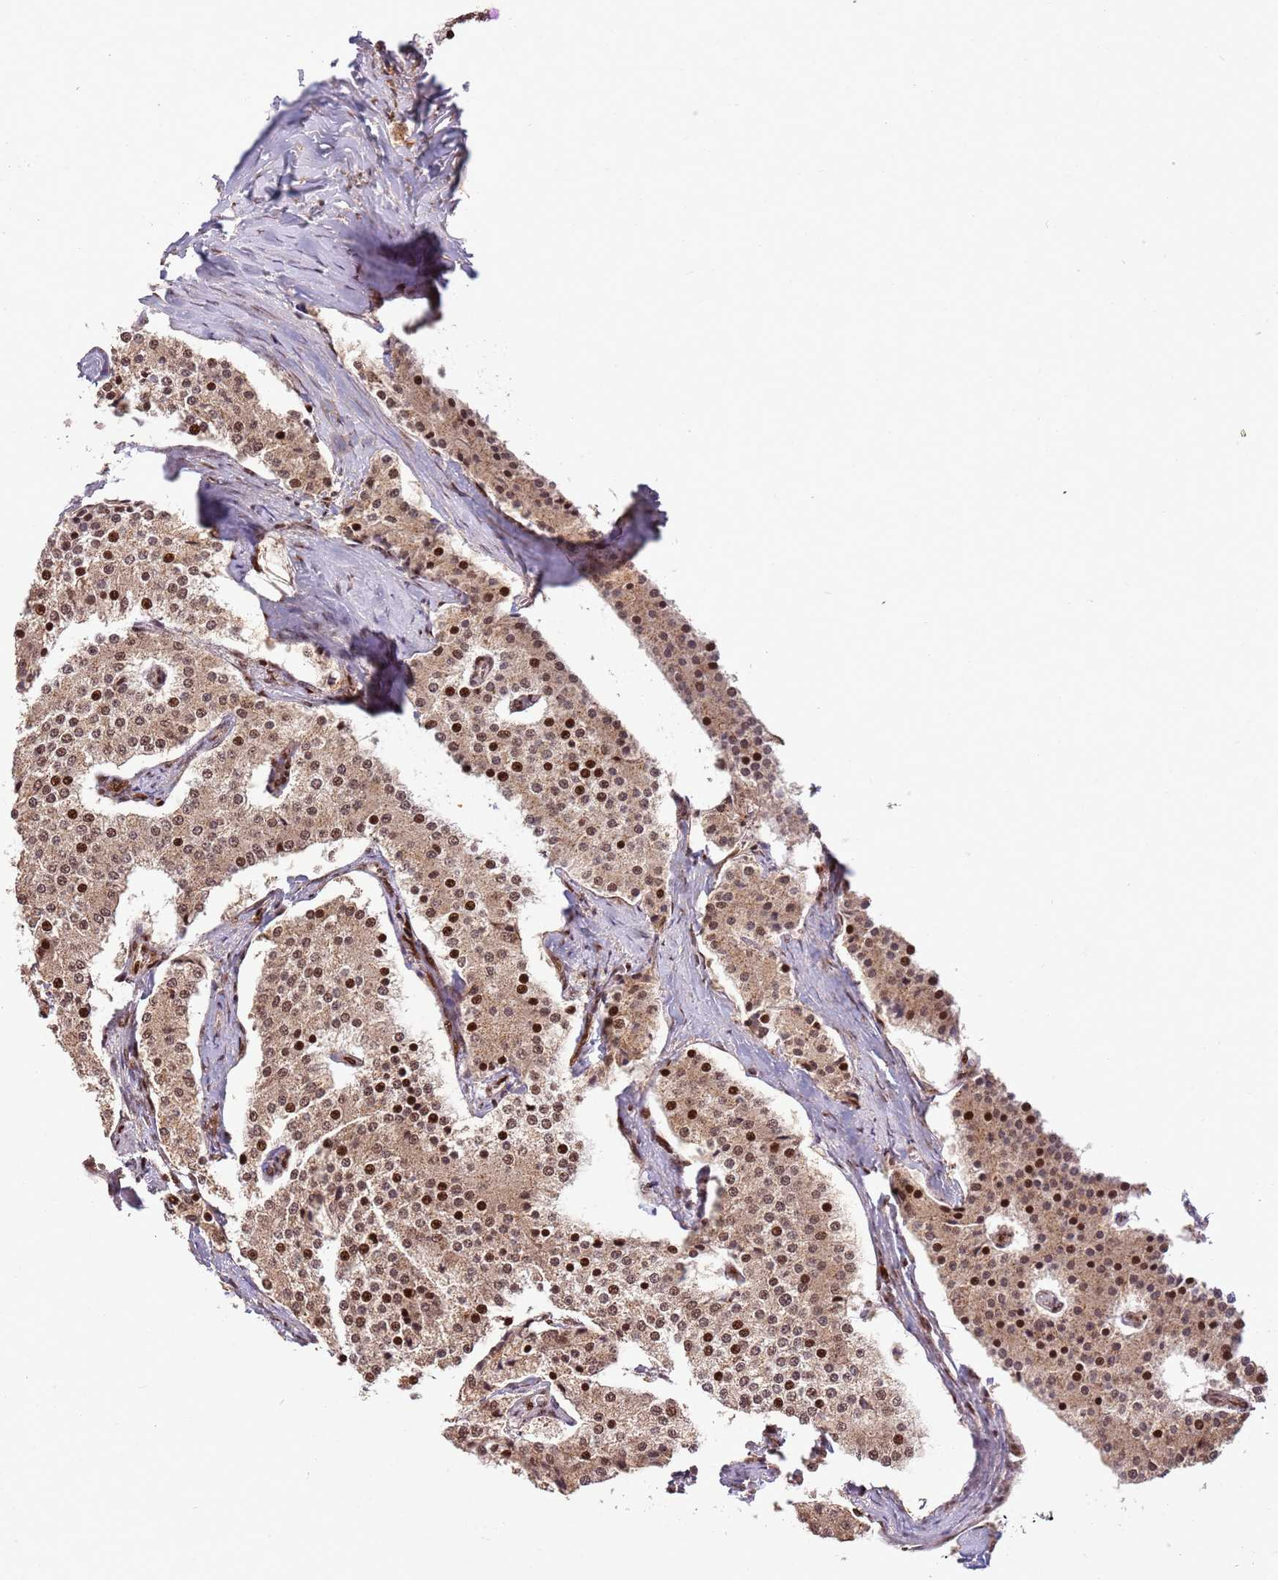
{"staining": {"intensity": "strong", "quantity": "25%-75%", "location": "cytoplasmic/membranous,nuclear"}, "tissue": "carcinoid", "cell_type": "Tumor cells", "image_type": "cancer", "snomed": [{"axis": "morphology", "description": "Carcinoid, malignant, NOS"}, {"axis": "topography", "description": "Colon"}], "caption": "Immunohistochemistry micrograph of neoplastic tissue: carcinoid (malignant) stained using immunohistochemistry (IHC) demonstrates high levels of strong protein expression localized specifically in the cytoplasmic/membranous and nuclear of tumor cells, appearing as a cytoplasmic/membranous and nuclear brown color.", "gene": "PEX14", "patient": {"sex": "female", "age": 52}}